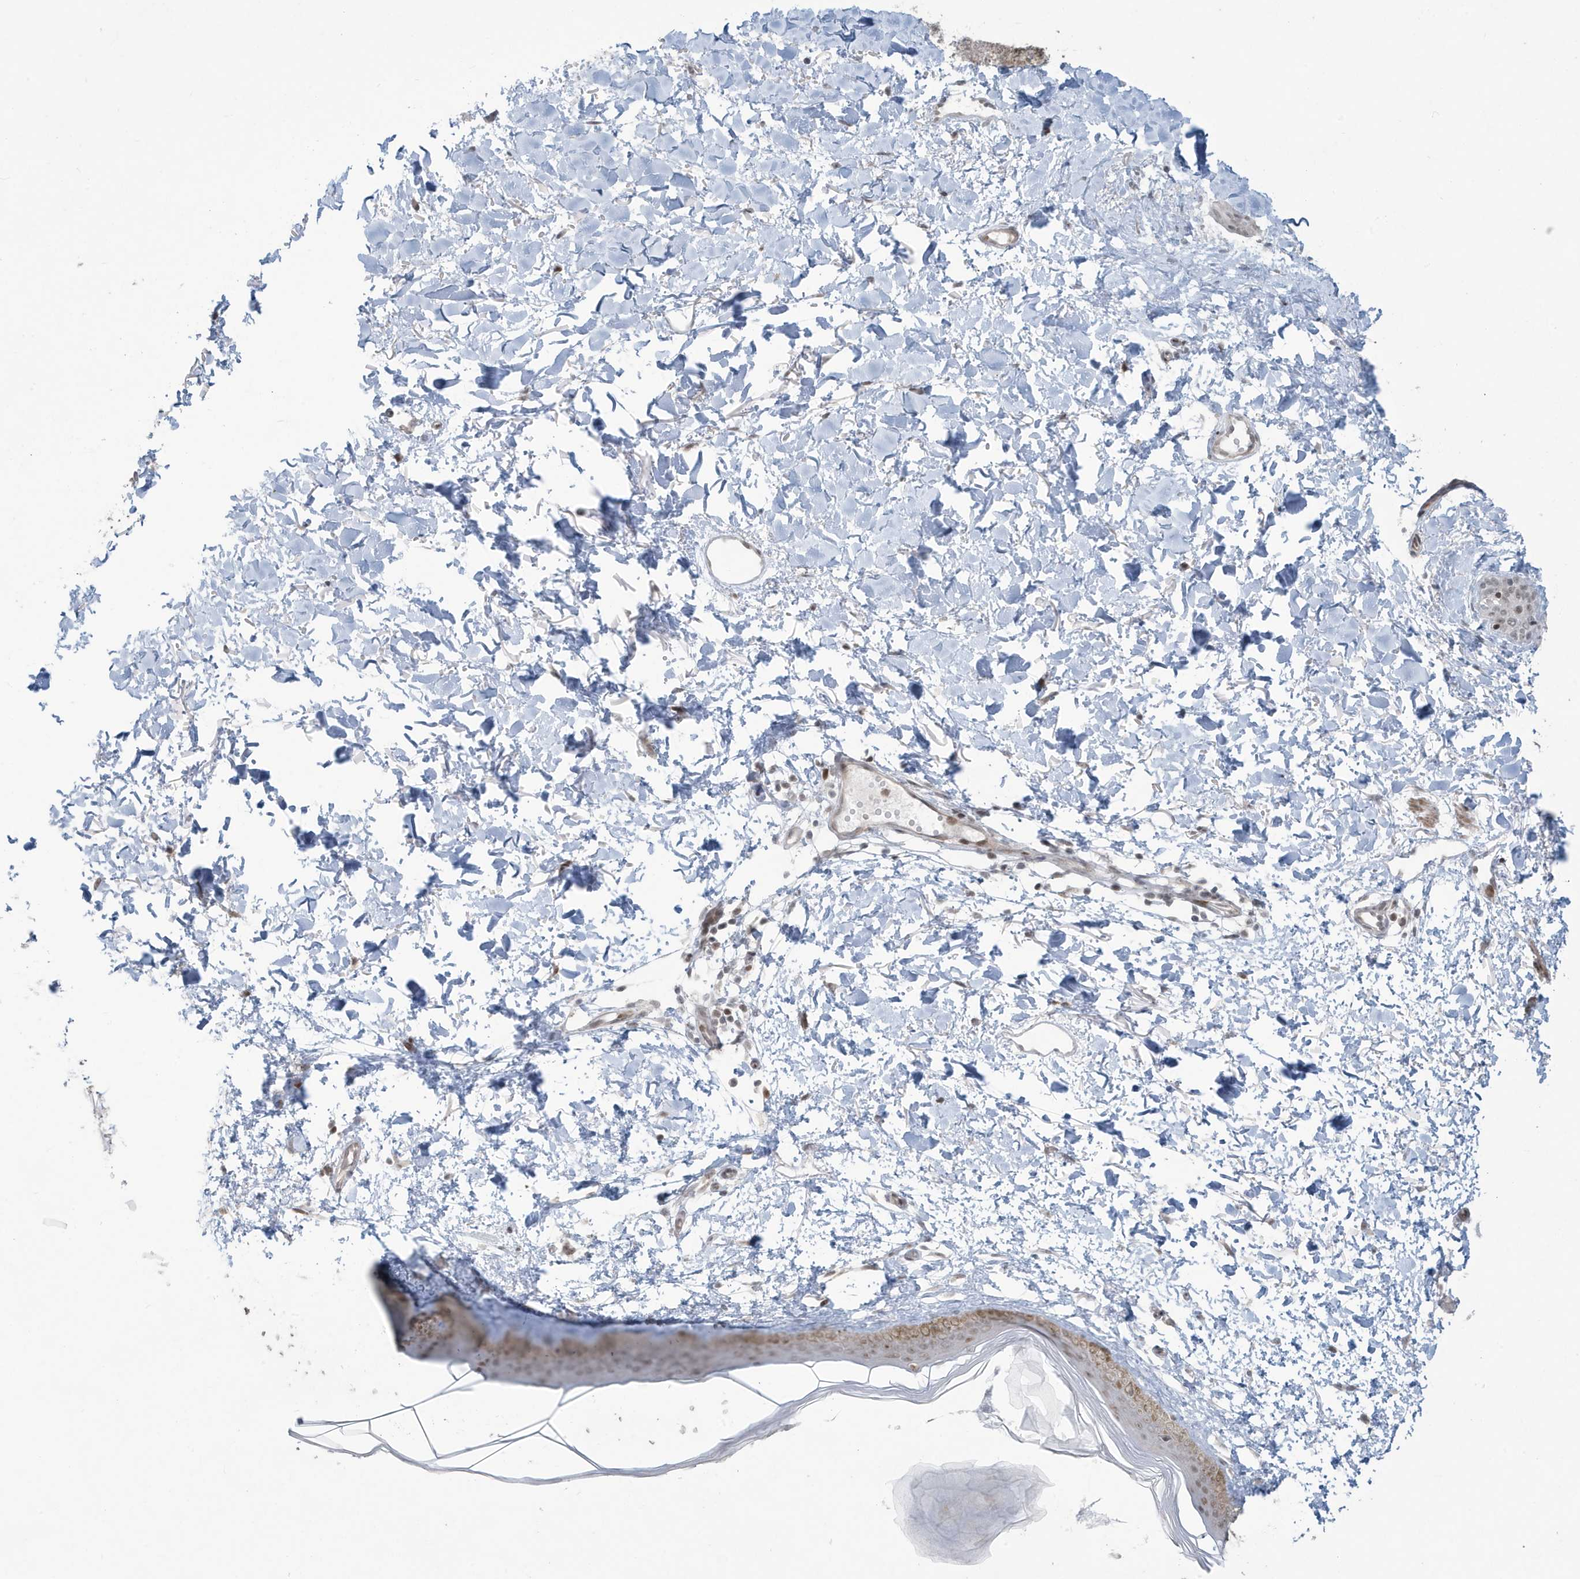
{"staining": {"intensity": "moderate", "quantity": ">75%", "location": "nuclear"}, "tissue": "skin", "cell_type": "Fibroblasts", "image_type": "normal", "snomed": [{"axis": "morphology", "description": "Normal tissue, NOS"}, {"axis": "topography", "description": "Skin"}], "caption": "Protein analysis of normal skin demonstrates moderate nuclear positivity in about >75% of fibroblasts.", "gene": "C1orf52", "patient": {"sex": "female", "age": 58}}